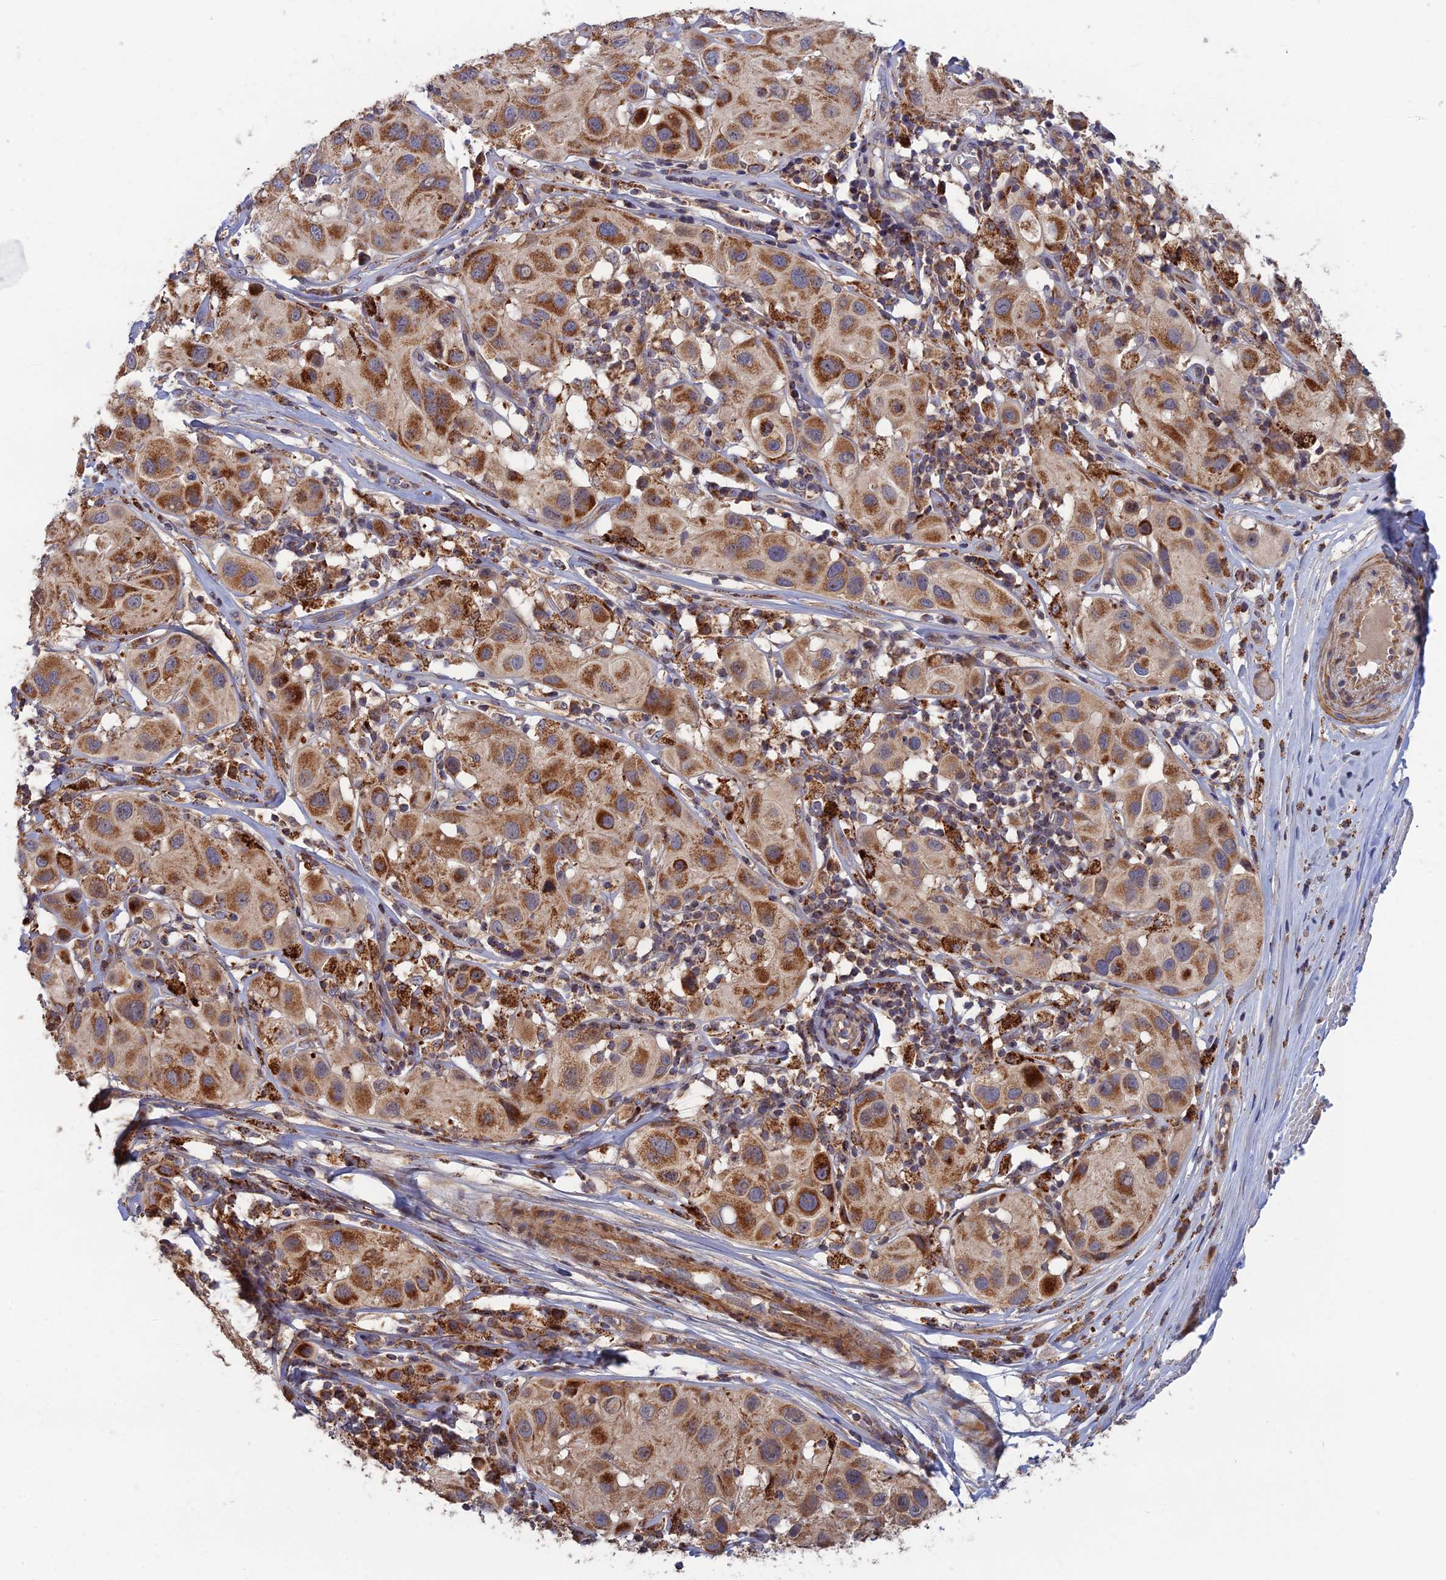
{"staining": {"intensity": "moderate", "quantity": ">75%", "location": "cytoplasmic/membranous"}, "tissue": "melanoma", "cell_type": "Tumor cells", "image_type": "cancer", "snomed": [{"axis": "morphology", "description": "Malignant melanoma, Metastatic site"}, {"axis": "topography", "description": "Skin"}], "caption": "Immunohistochemical staining of human melanoma displays medium levels of moderate cytoplasmic/membranous positivity in about >75% of tumor cells.", "gene": "RIC8B", "patient": {"sex": "male", "age": 41}}